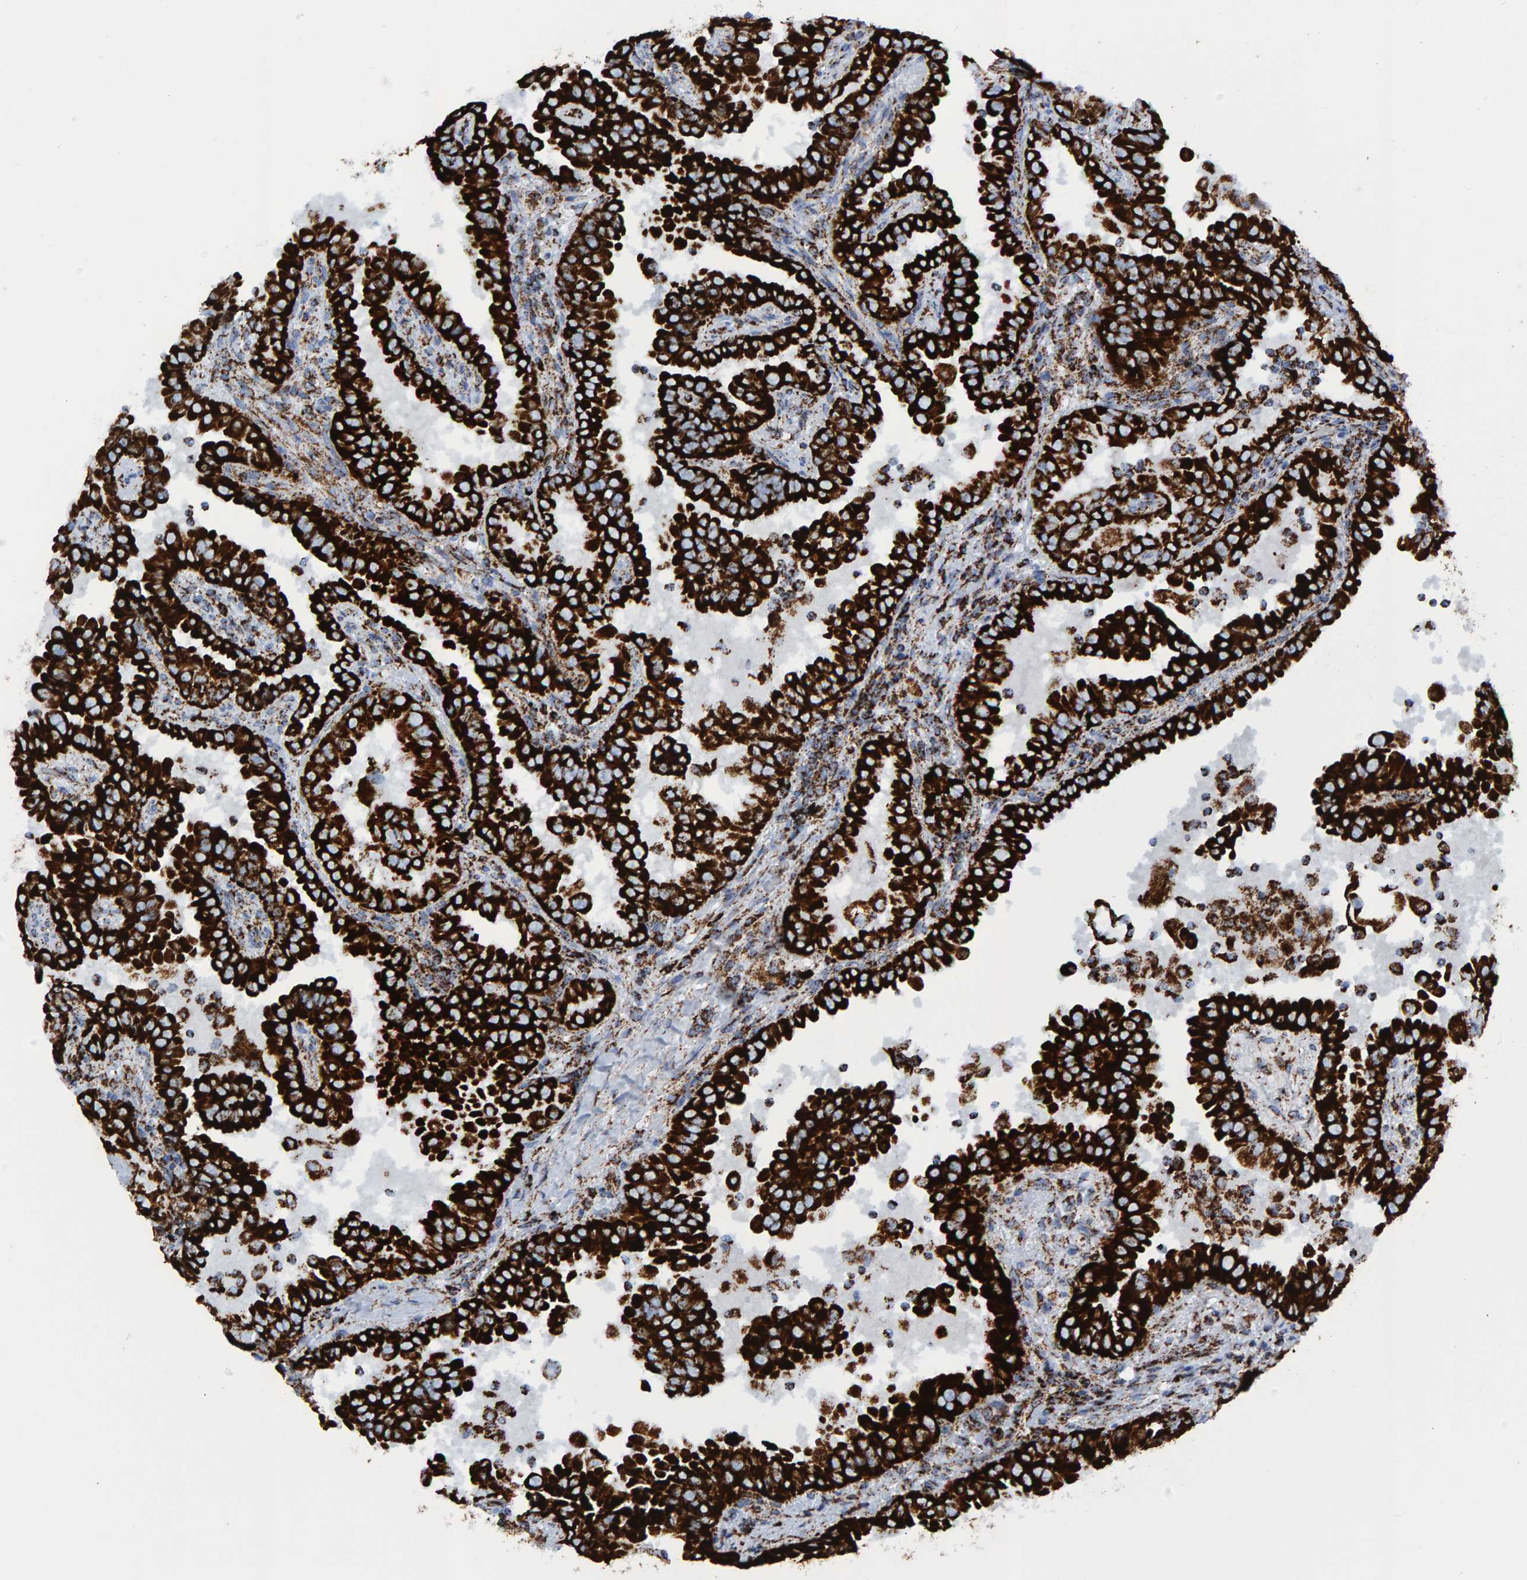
{"staining": {"intensity": "strong", "quantity": ">75%", "location": "cytoplasmic/membranous"}, "tissue": "thyroid cancer", "cell_type": "Tumor cells", "image_type": "cancer", "snomed": [{"axis": "morphology", "description": "Papillary adenocarcinoma, NOS"}, {"axis": "topography", "description": "Thyroid gland"}], "caption": "High-magnification brightfield microscopy of thyroid papillary adenocarcinoma stained with DAB (brown) and counterstained with hematoxylin (blue). tumor cells exhibit strong cytoplasmic/membranous positivity is identified in approximately>75% of cells.", "gene": "ENSG00000262660", "patient": {"sex": "male", "age": 33}}